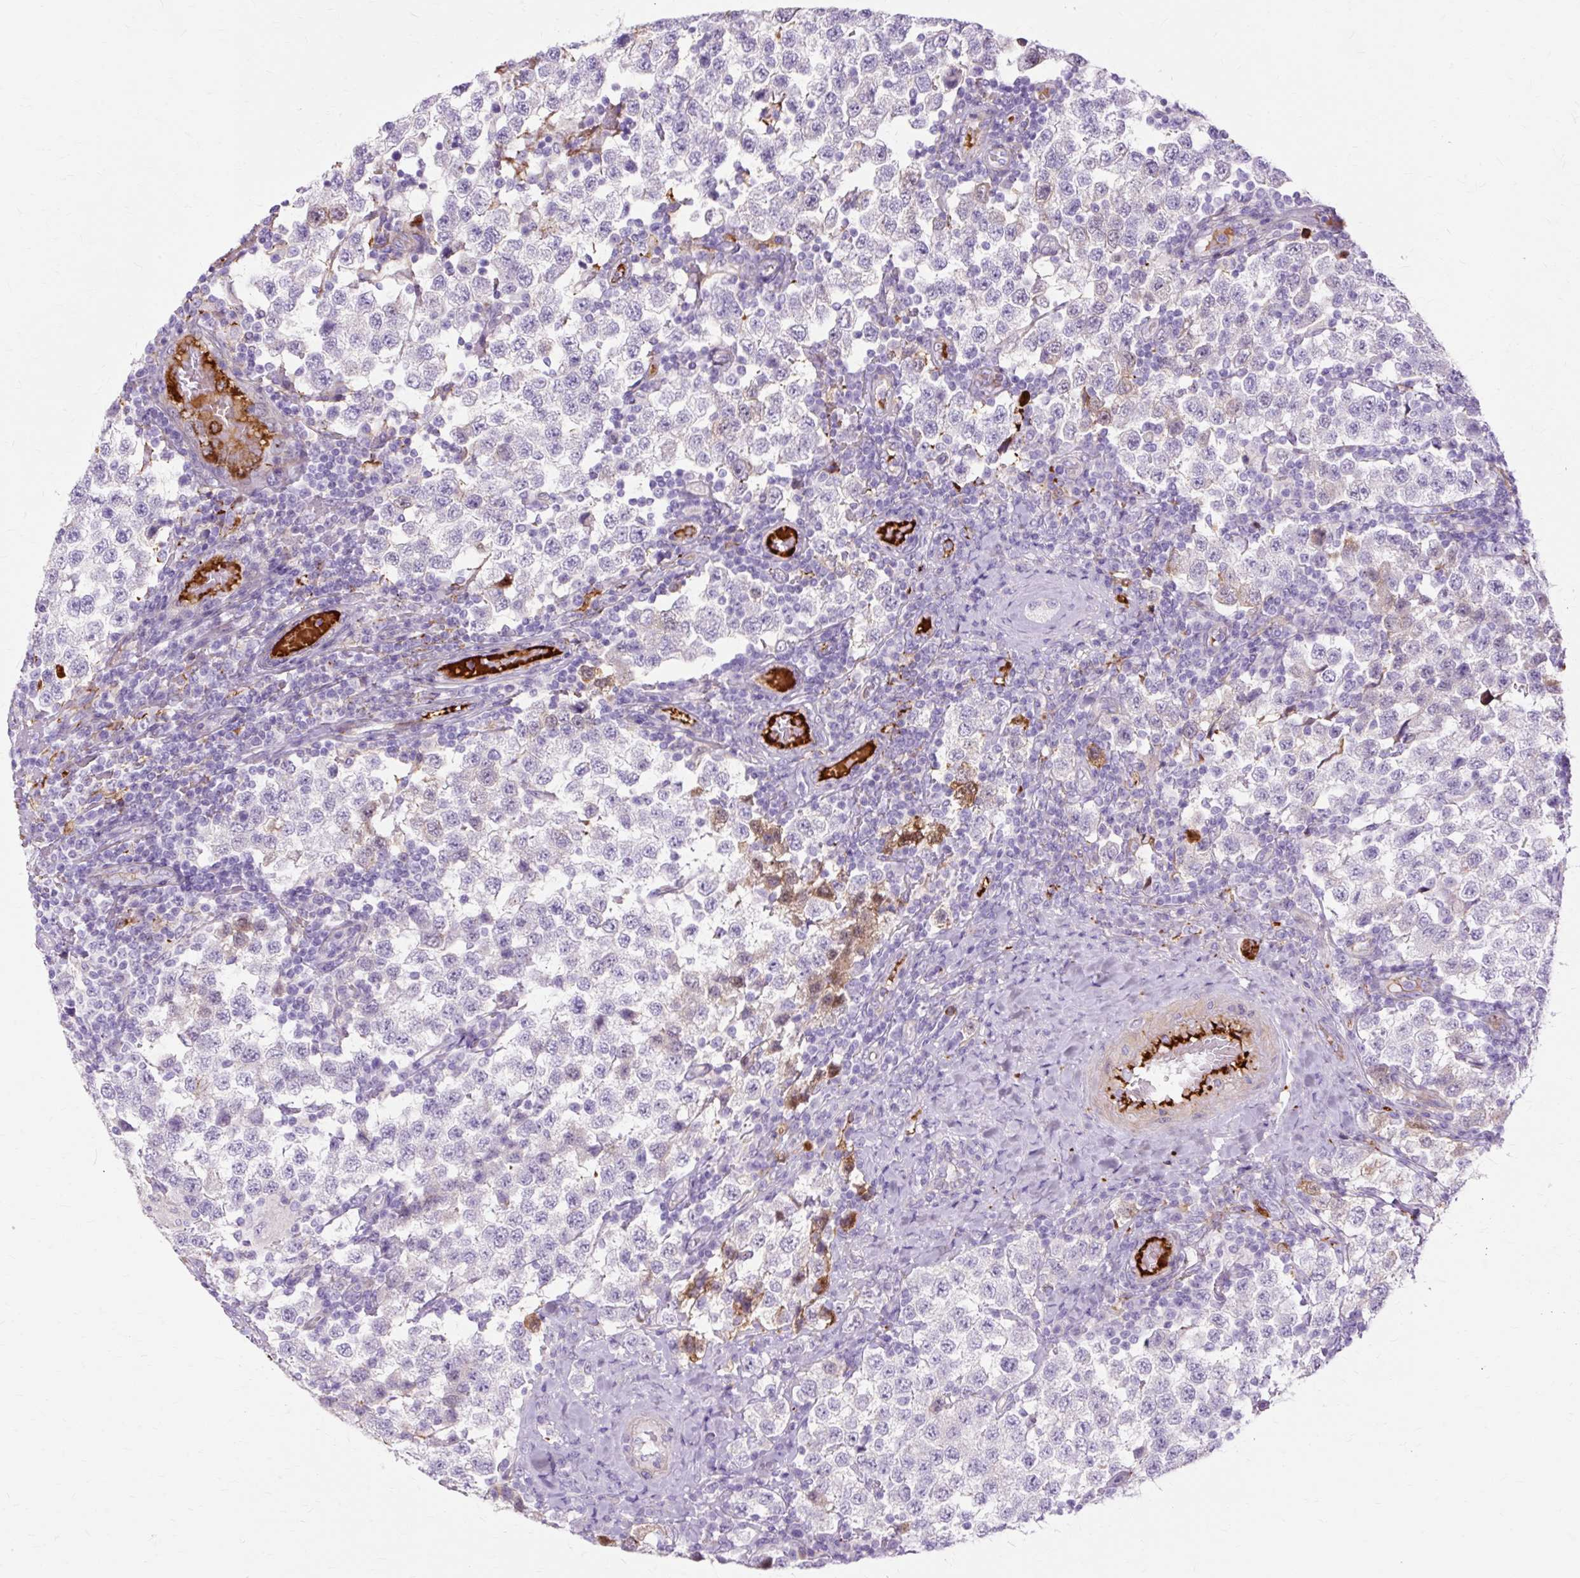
{"staining": {"intensity": "negative", "quantity": "none", "location": "none"}, "tissue": "testis cancer", "cell_type": "Tumor cells", "image_type": "cancer", "snomed": [{"axis": "morphology", "description": "Seminoma, NOS"}, {"axis": "topography", "description": "Testis"}], "caption": "Testis seminoma was stained to show a protein in brown. There is no significant positivity in tumor cells.", "gene": "DCTN4", "patient": {"sex": "male", "age": 34}}